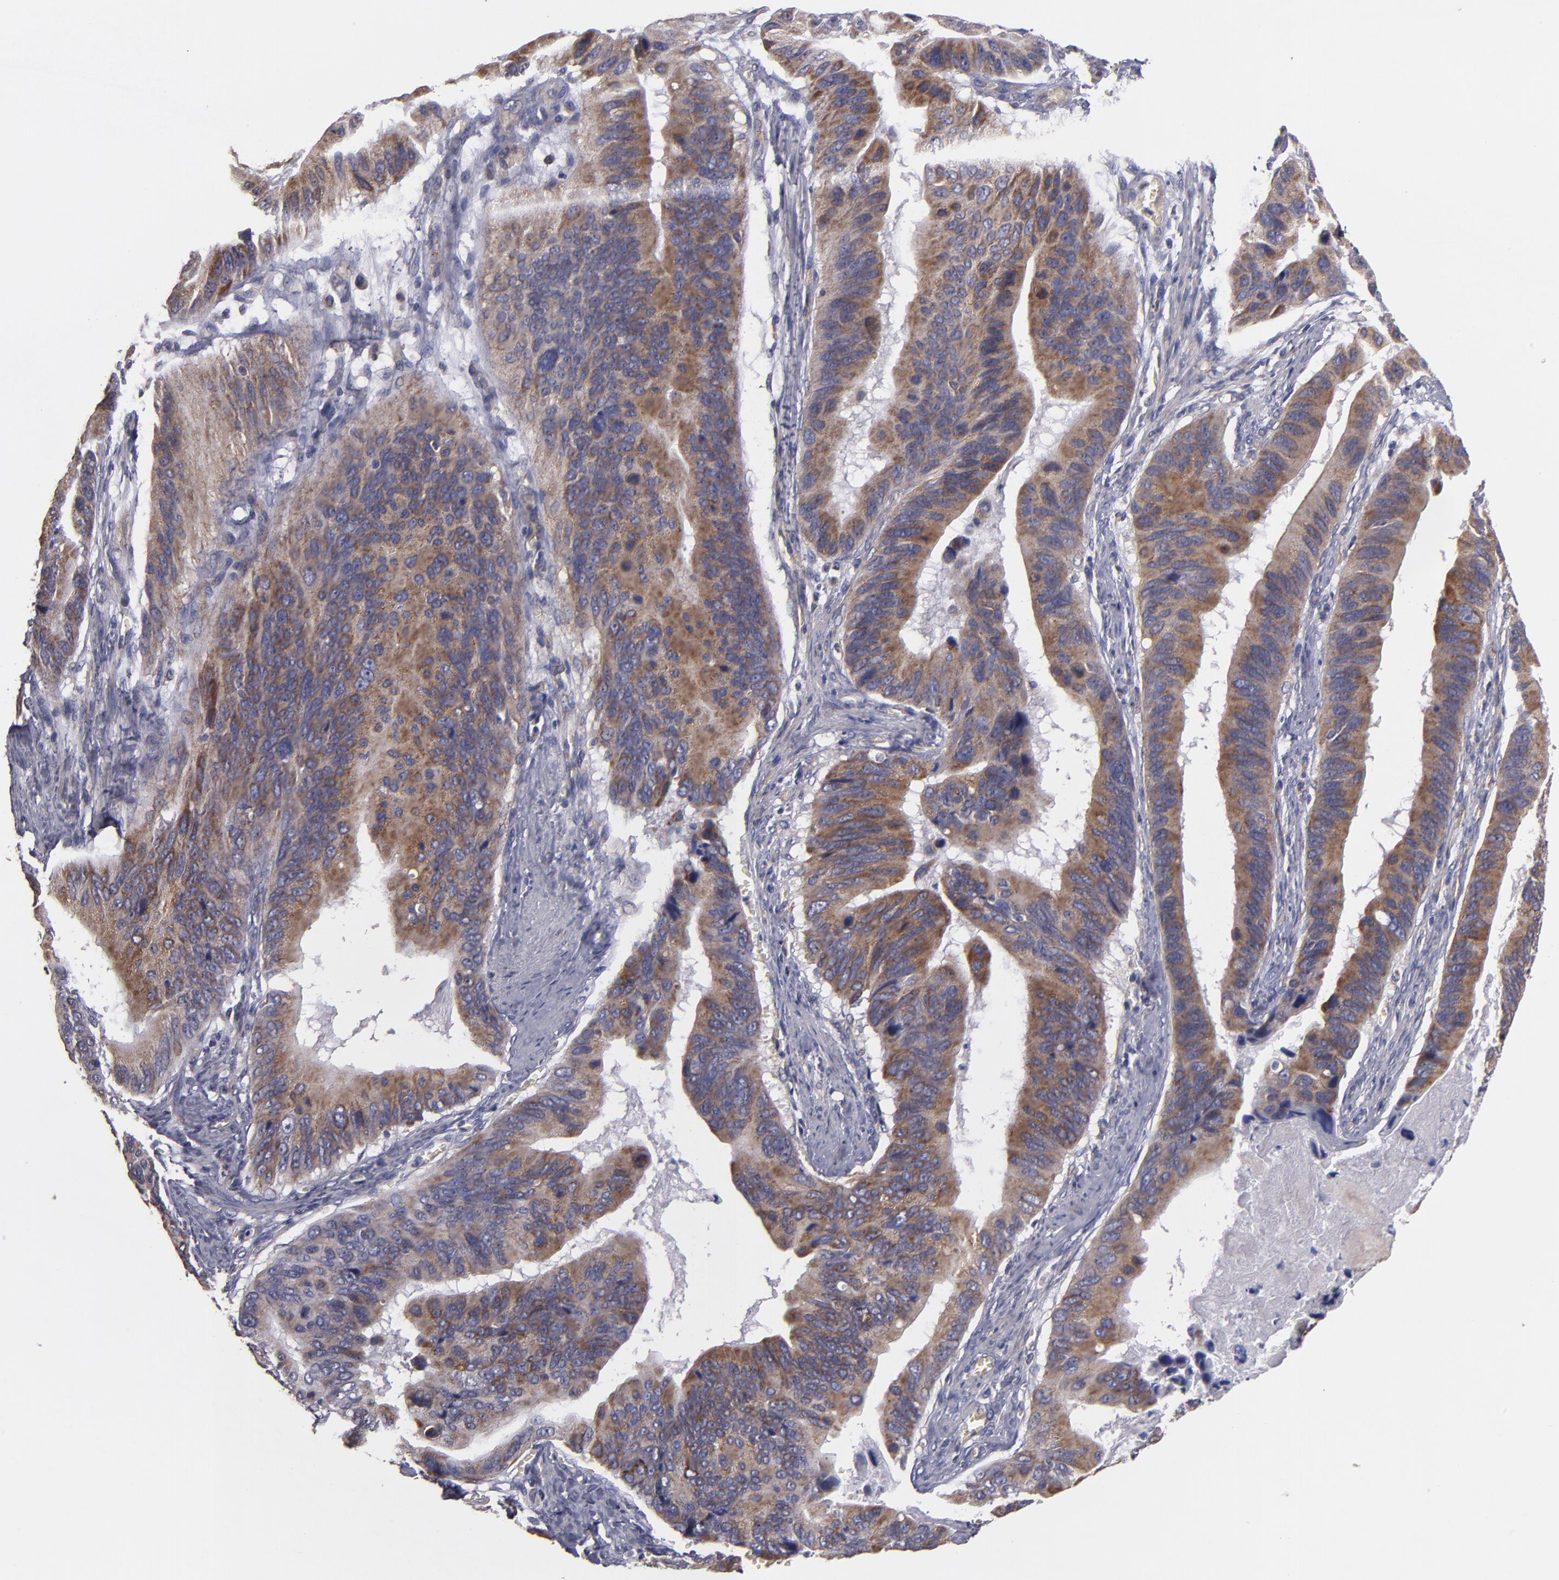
{"staining": {"intensity": "moderate", "quantity": ">75%", "location": "cytoplasmic/membranous"}, "tissue": "stomach cancer", "cell_type": "Tumor cells", "image_type": "cancer", "snomed": [{"axis": "morphology", "description": "Adenocarcinoma, NOS"}, {"axis": "topography", "description": "Stomach, upper"}], "caption": "IHC image of stomach cancer stained for a protein (brown), which demonstrates medium levels of moderate cytoplasmic/membranous staining in approximately >75% of tumor cells.", "gene": "CLTA", "patient": {"sex": "male", "age": 80}}